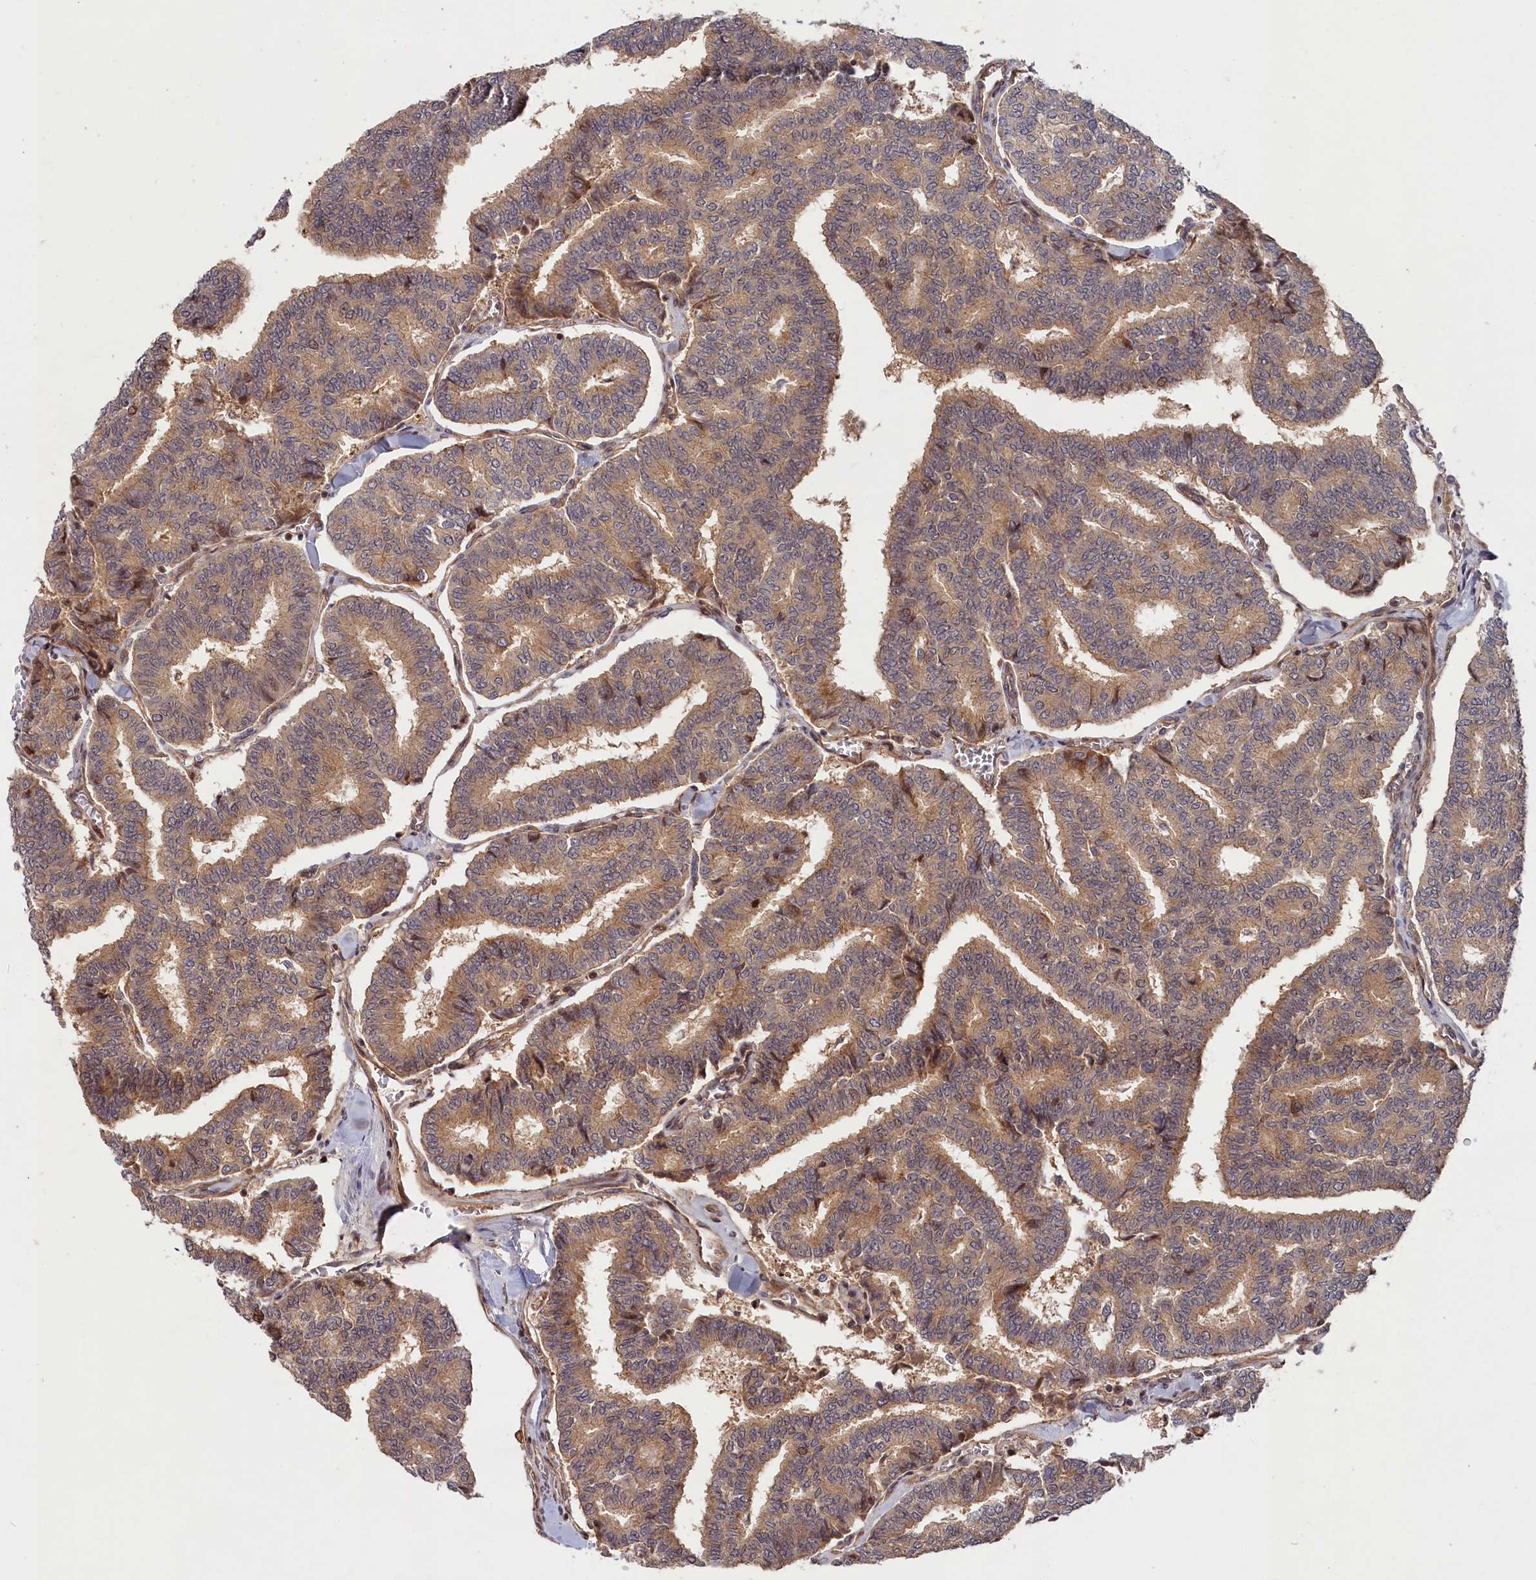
{"staining": {"intensity": "weak", "quantity": ">75%", "location": "cytoplasmic/membranous"}, "tissue": "thyroid cancer", "cell_type": "Tumor cells", "image_type": "cancer", "snomed": [{"axis": "morphology", "description": "Papillary adenocarcinoma, NOS"}, {"axis": "topography", "description": "Thyroid gland"}], "caption": "Immunohistochemical staining of human papillary adenocarcinoma (thyroid) exhibits weak cytoplasmic/membranous protein expression in about >75% of tumor cells. Using DAB (brown) and hematoxylin (blue) stains, captured at high magnification using brightfield microscopy.", "gene": "CEP44", "patient": {"sex": "female", "age": 35}}